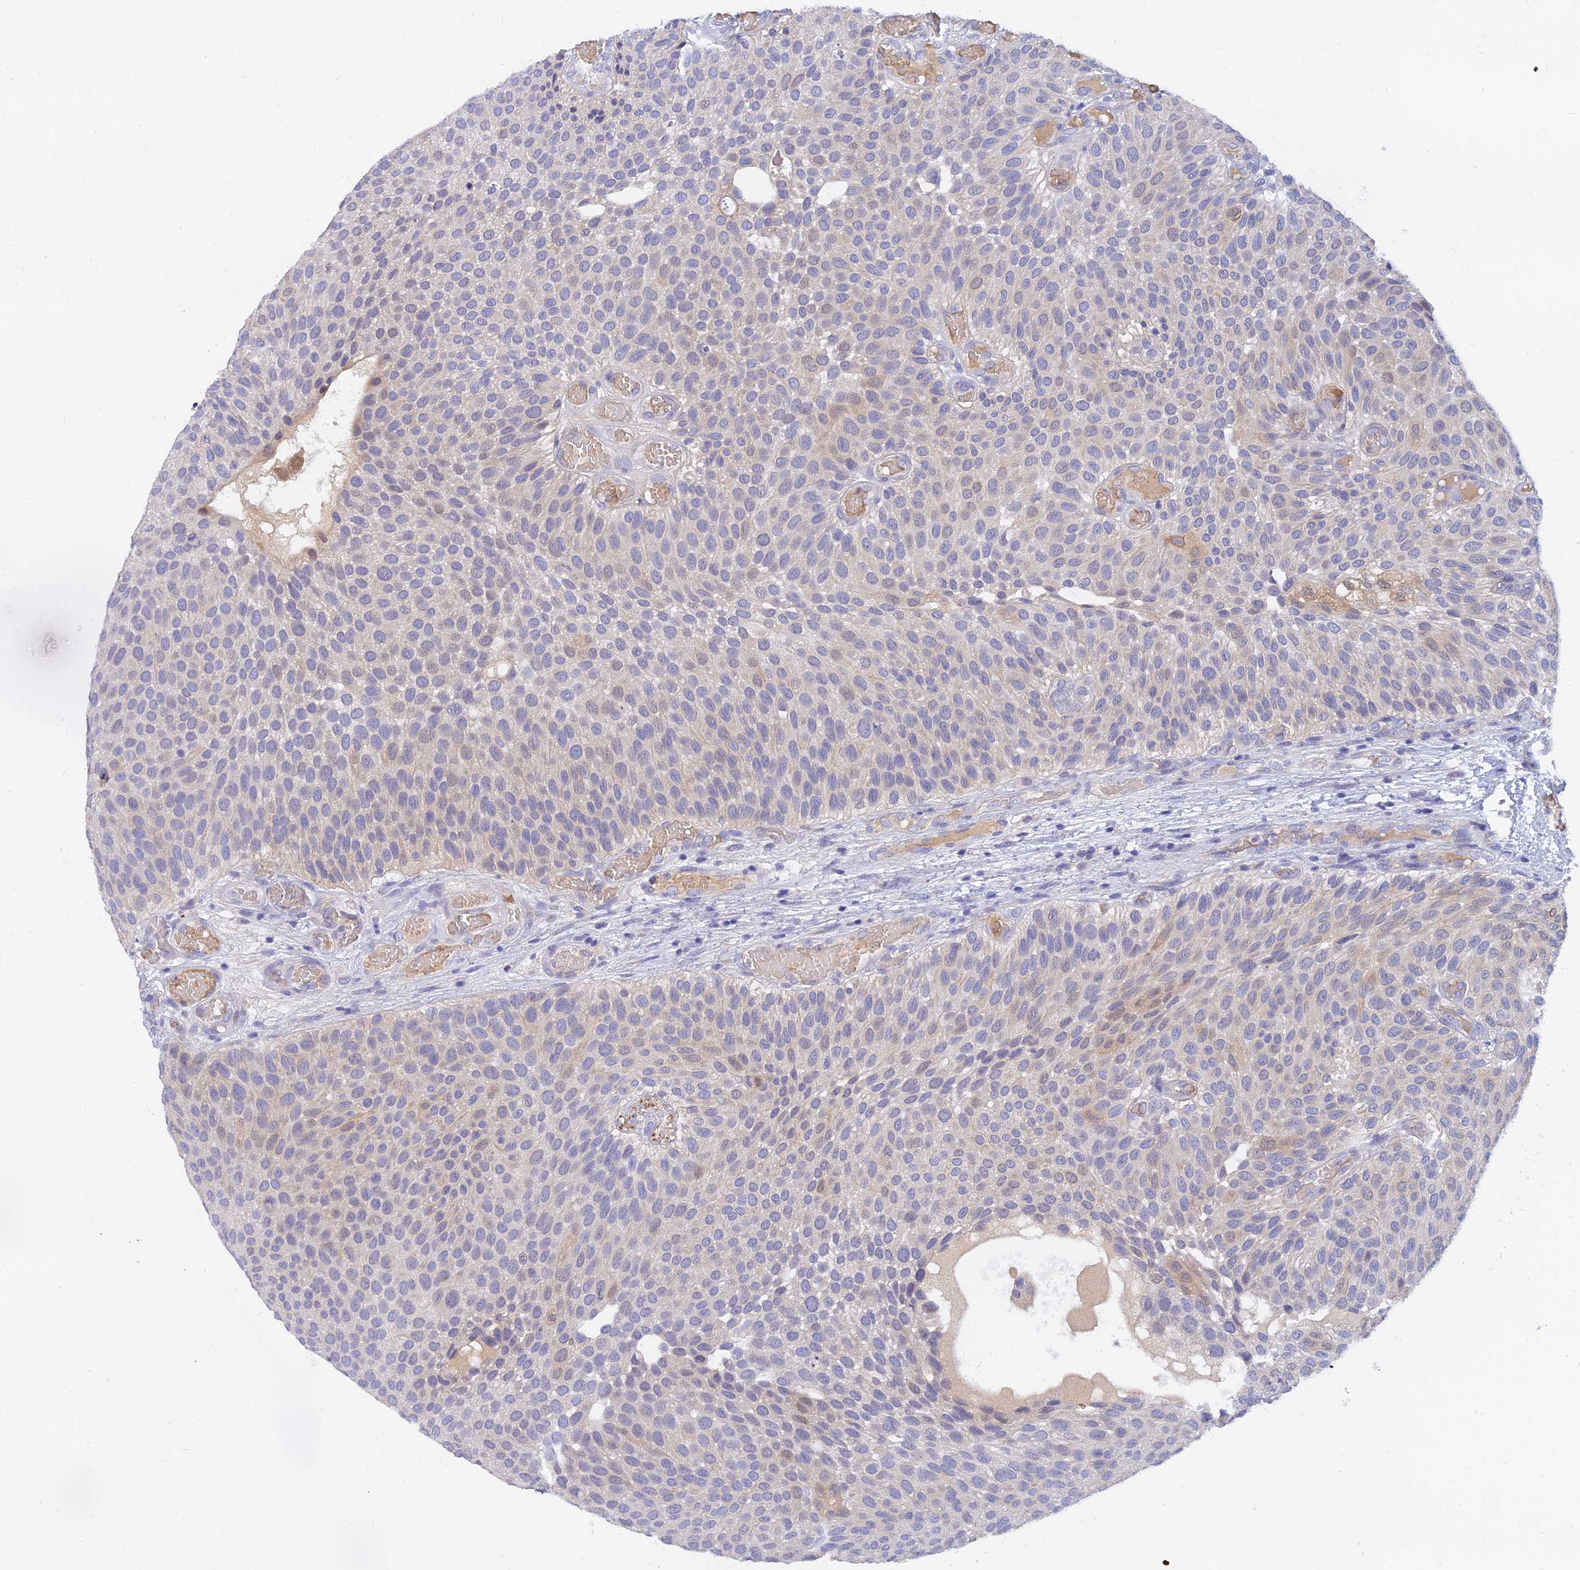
{"staining": {"intensity": "weak", "quantity": "<25%", "location": "cytoplasmic/membranous,nuclear"}, "tissue": "urothelial cancer", "cell_type": "Tumor cells", "image_type": "cancer", "snomed": [{"axis": "morphology", "description": "Urothelial carcinoma, Low grade"}, {"axis": "topography", "description": "Urinary bladder"}], "caption": "Tumor cells show no significant protein expression in urothelial cancer. Nuclei are stained in blue.", "gene": "ANKS4B", "patient": {"sex": "male", "age": 89}}